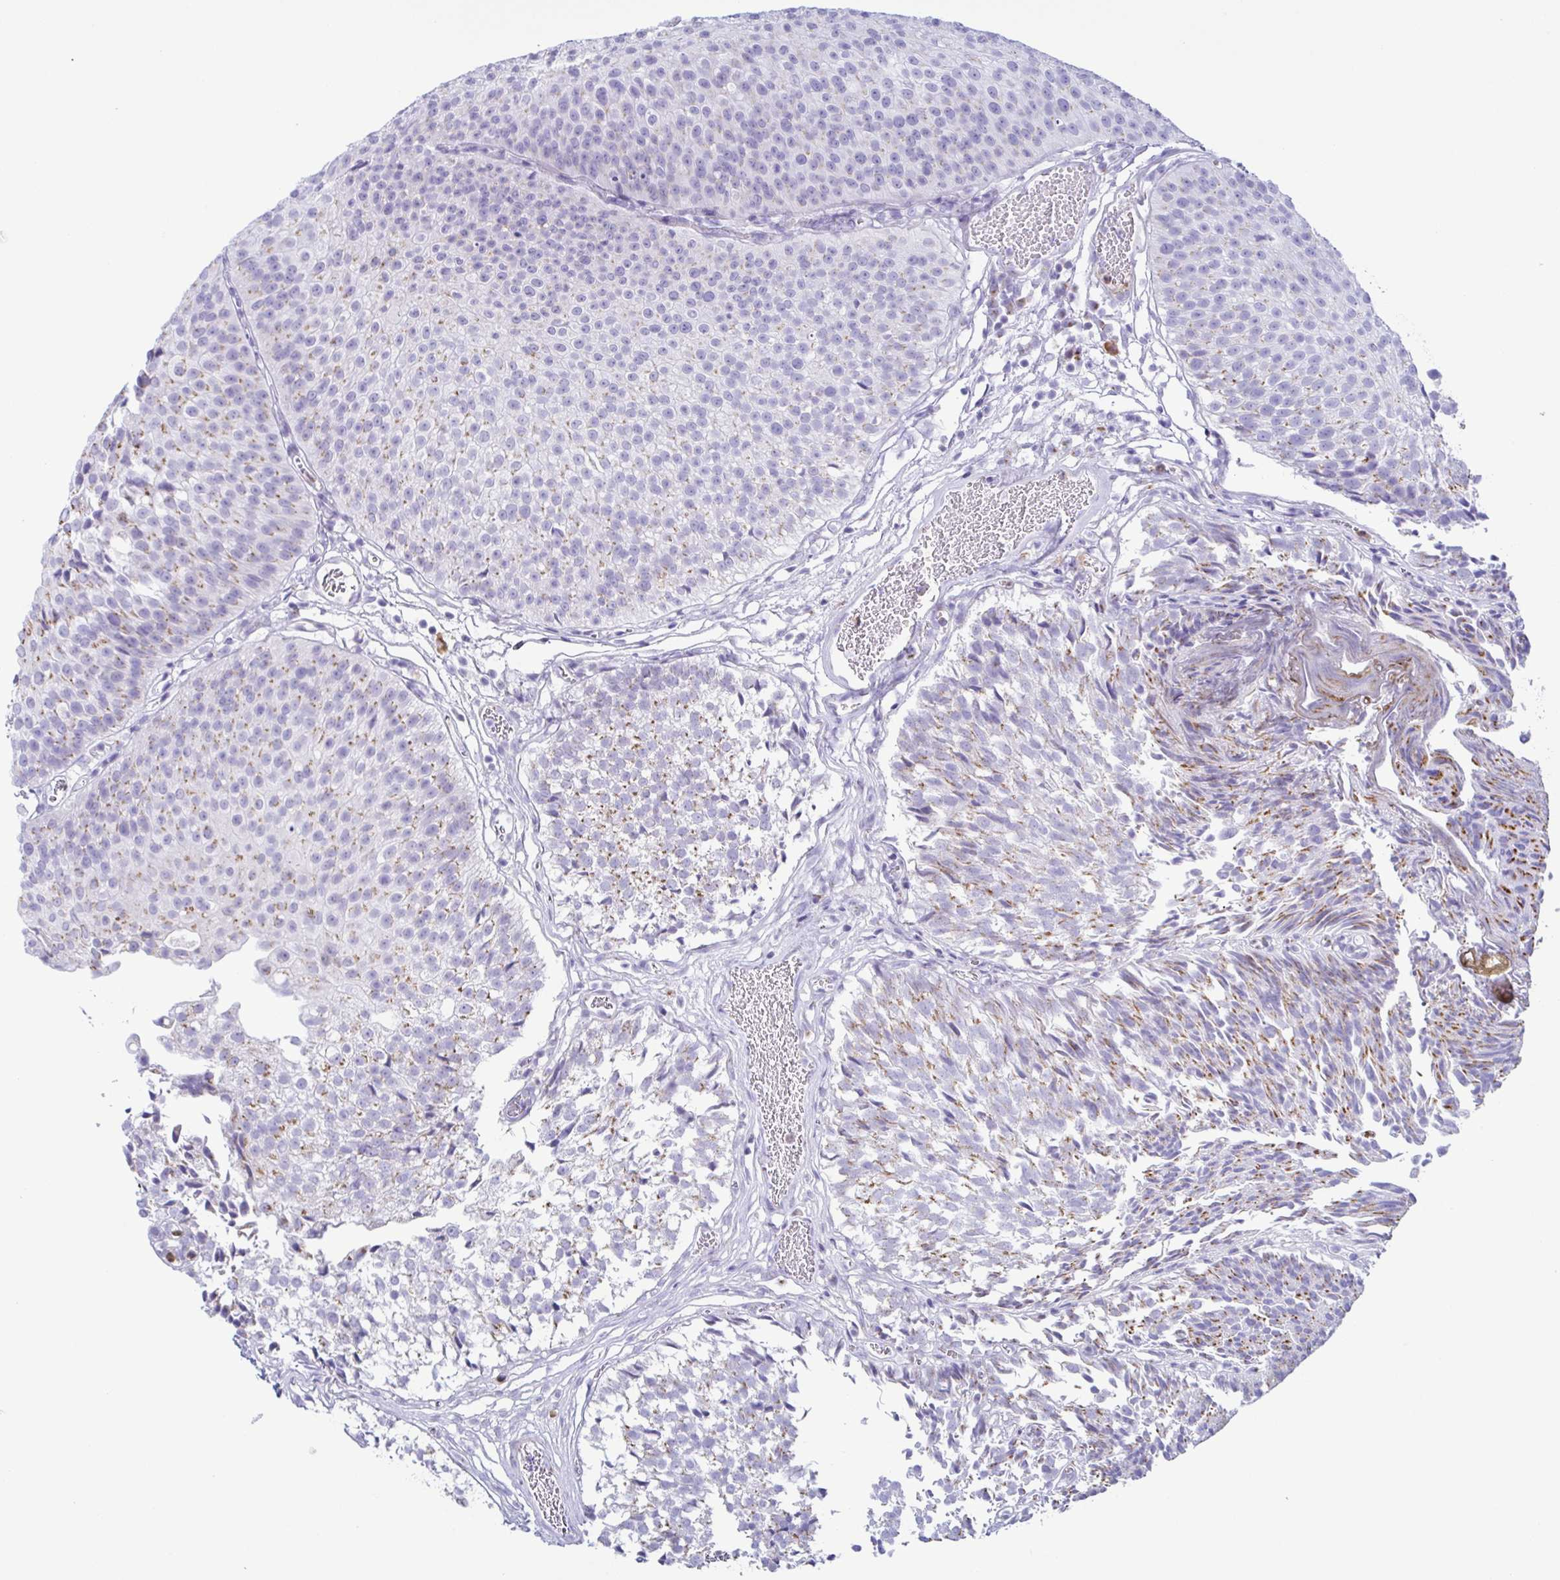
{"staining": {"intensity": "moderate", "quantity": "25%-75%", "location": "cytoplasmic/membranous"}, "tissue": "urothelial cancer", "cell_type": "Tumor cells", "image_type": "cancer", "snomed": [{"axis": "morphology", "description": "Urothelial carcinoma, Low grade"}, {"axis": "topography", "description": "Urinary bladder"}], "caption": "The immunohistochemical stain highlights moderate cytoplasmic/membranous expression in tumor cells of urothelial carcinoma (low-grade) tissue.", "gene": "AZU1", "patient": {"sex": "male", "age": 80}}